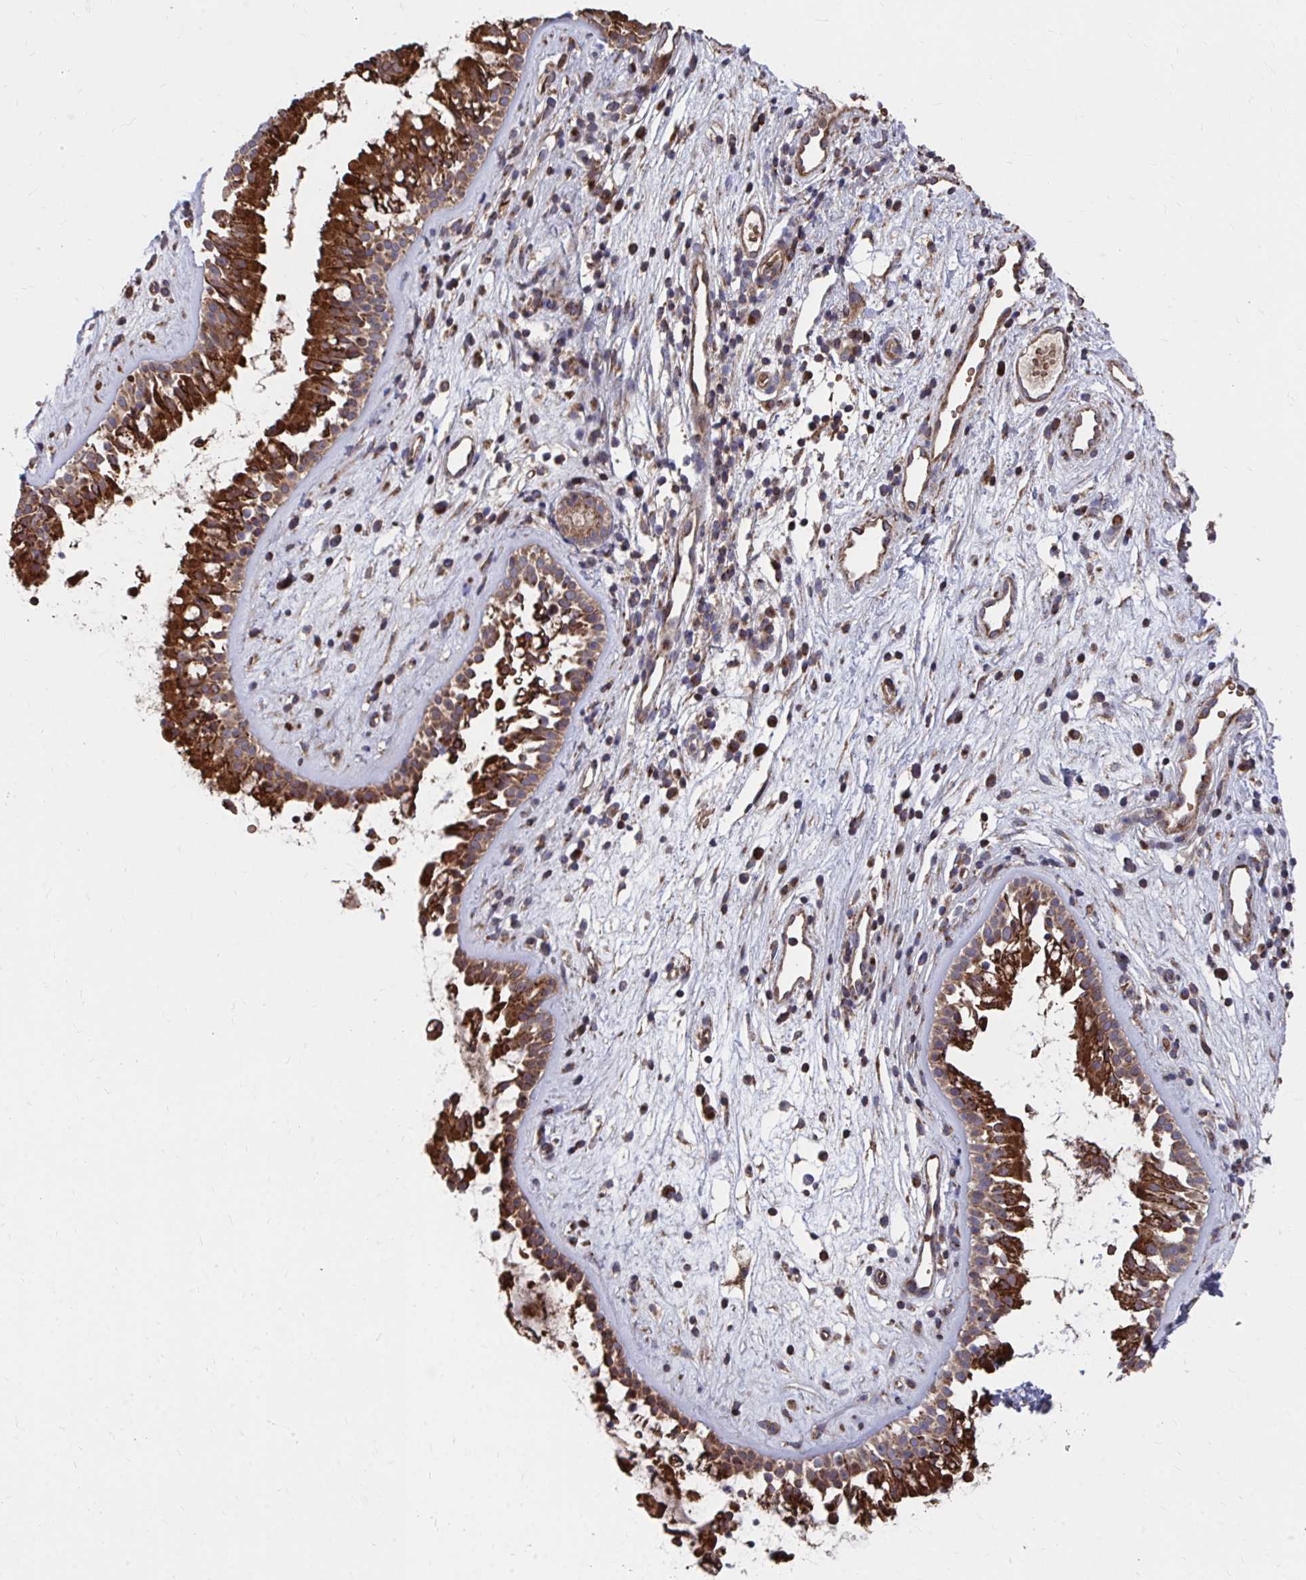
{"staining": {"intensity": "strong", "quantity": ">75%", "location": "cytoplasmic/membranous"}, "tissue": "nasopharynx", "cell_type": "Respiratory epithelial cells", "image_type": "normal", "snomed": [{"axis": "morphology", "description": "Normal tissue, NOS"}, {"axis": "topography", "description": "Nasopharynx"}], "caption": "Immunohistochemistry (DAB) staining of unremarkable nasopharynx exhibits strong cytoplasmic/membranous protein positivity in about >75% of respiratory epithelial cells.", "gene": "FAM89A", "patient": {"sex": "male", "age": 32}}